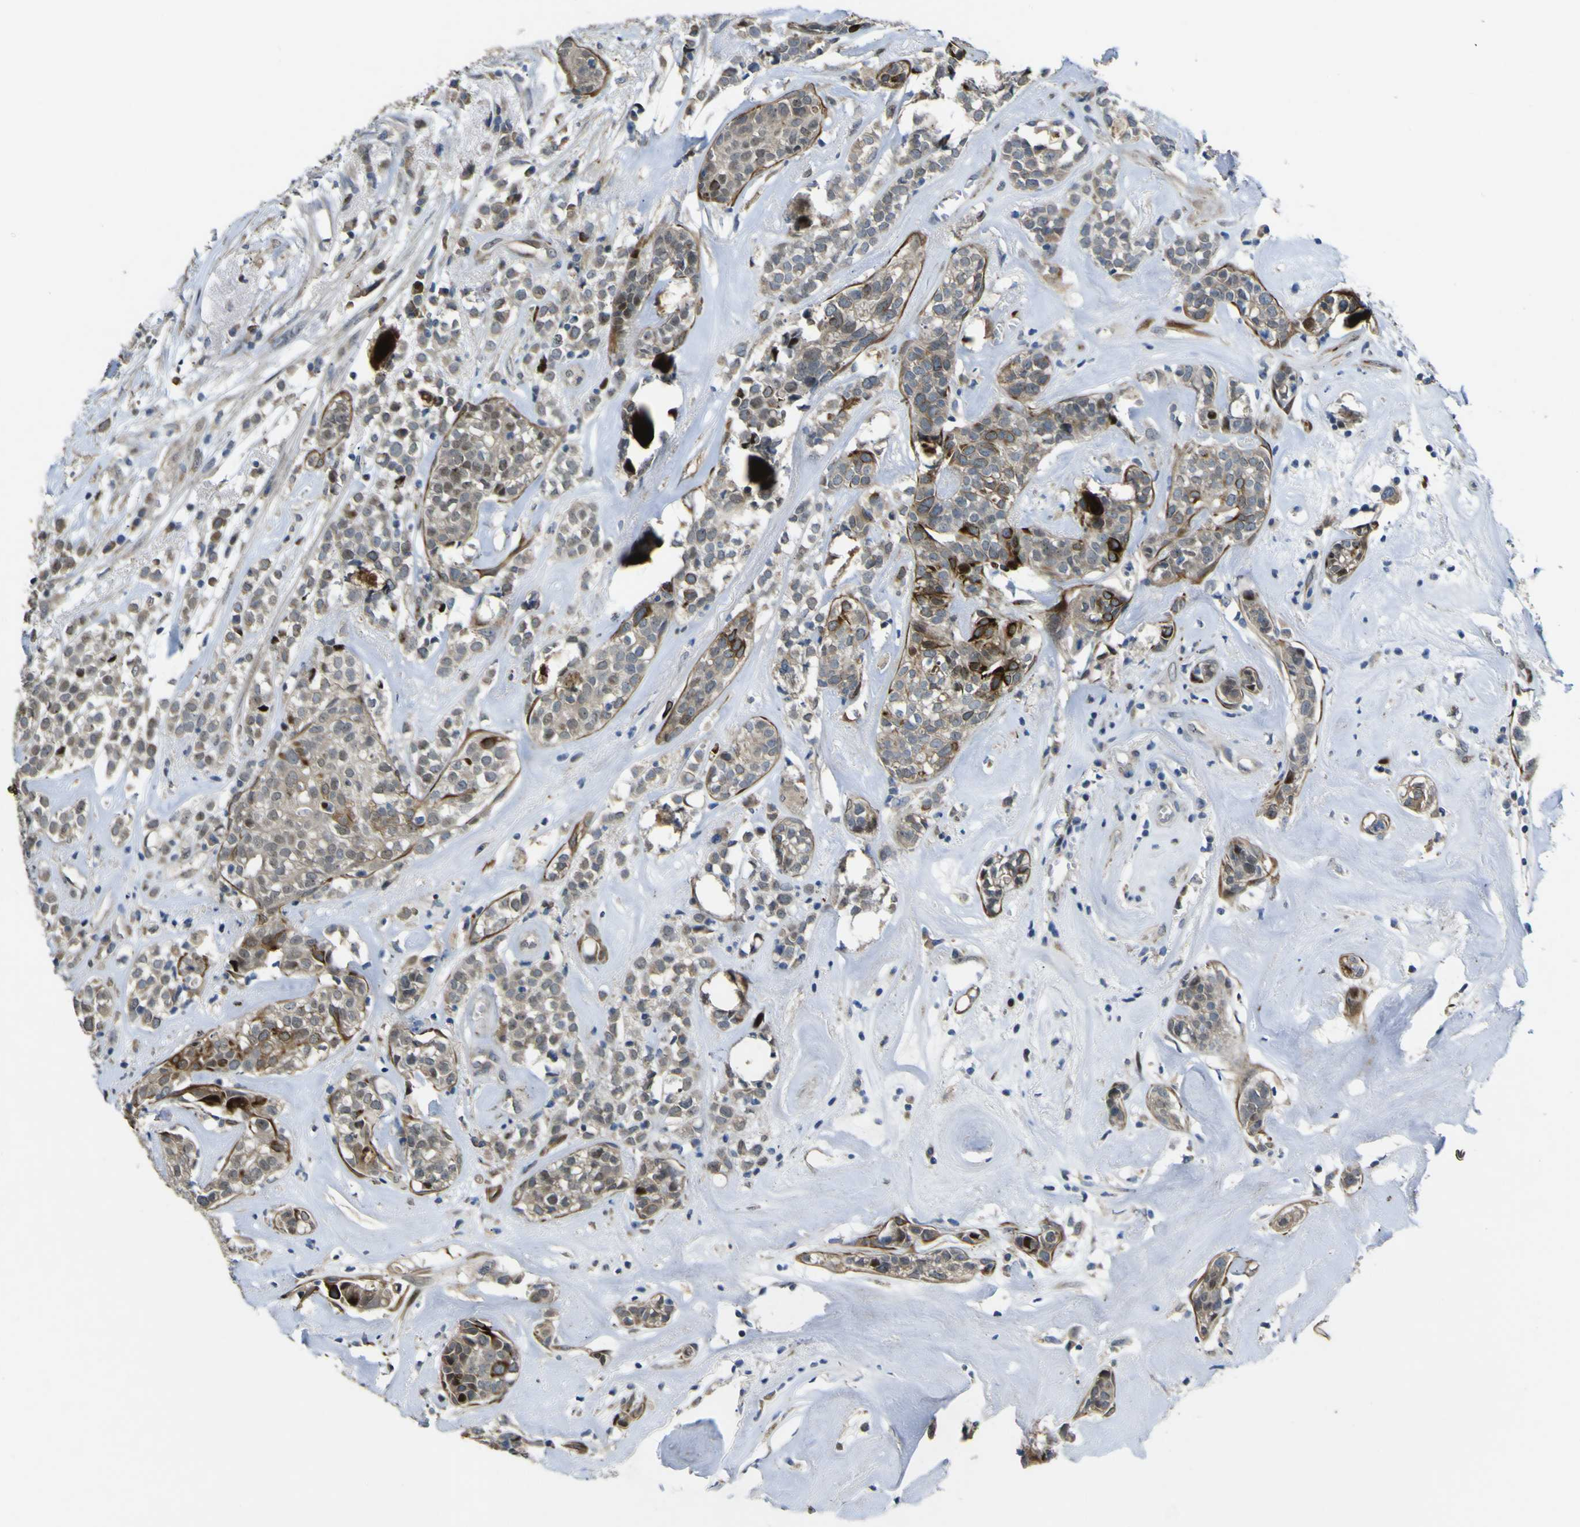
{"staining": {"intensity": "moderate", "quantity": ">75%", "location": "cytoplasmic/membranous"}, "tissue": "head and neck cancer", "cell_type": "Tumor cells", "image_type": "cancer", "snomed": [{"axis": "morphology", "description": "Adenocarcinoma, NOS"}, {"axis": "topography", "description": "Salivary gland"}, {"axis": "topography", "description": "Head-Neck"}], "caption": "Moderate cytoplasmic/membranous protein staining is present in approximately >75% of tumor cells in head and neck adenocarcinoma.", "gene": "LBHD1", "patient": {"sex": "female", "age": 65}}